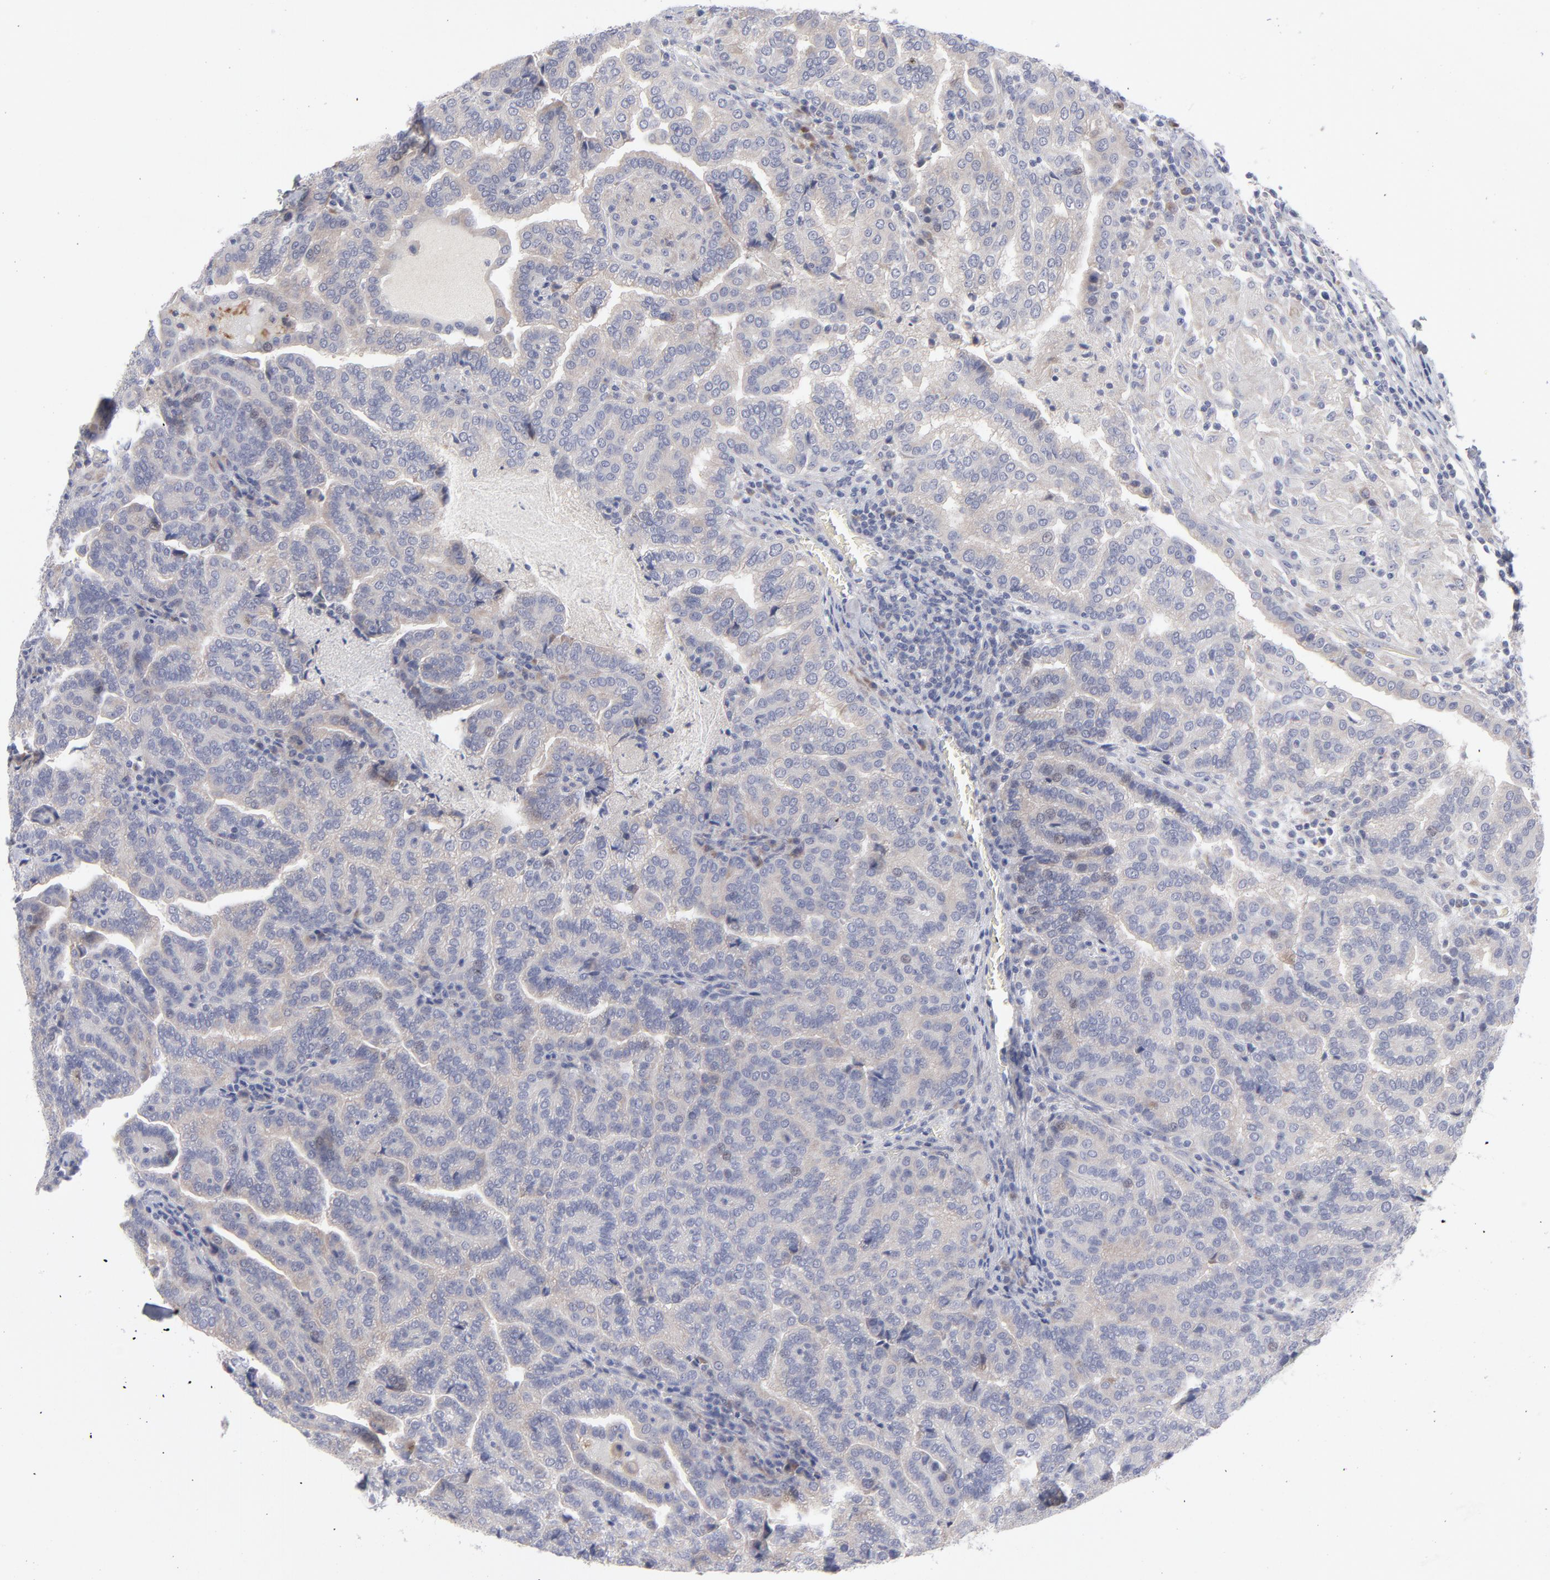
{"staining": {"intensity": "negative", "quantity": "none", "location": "none"}, "tissue": "renal cancer", "cell_type": "Tumor cells", "image_type": "cancer", "snomed": [{"axis": "morphology", "description": "Adenocarcinoma, NOS"}, {"axis": "topography", "description": "Kidney"}], "caption": "This is a micrograph of IHC staining of renal cancer, which shows no staining in tumor cells.", "gene": "RPS24", "patient": {"sex": "male", "age": 61}}